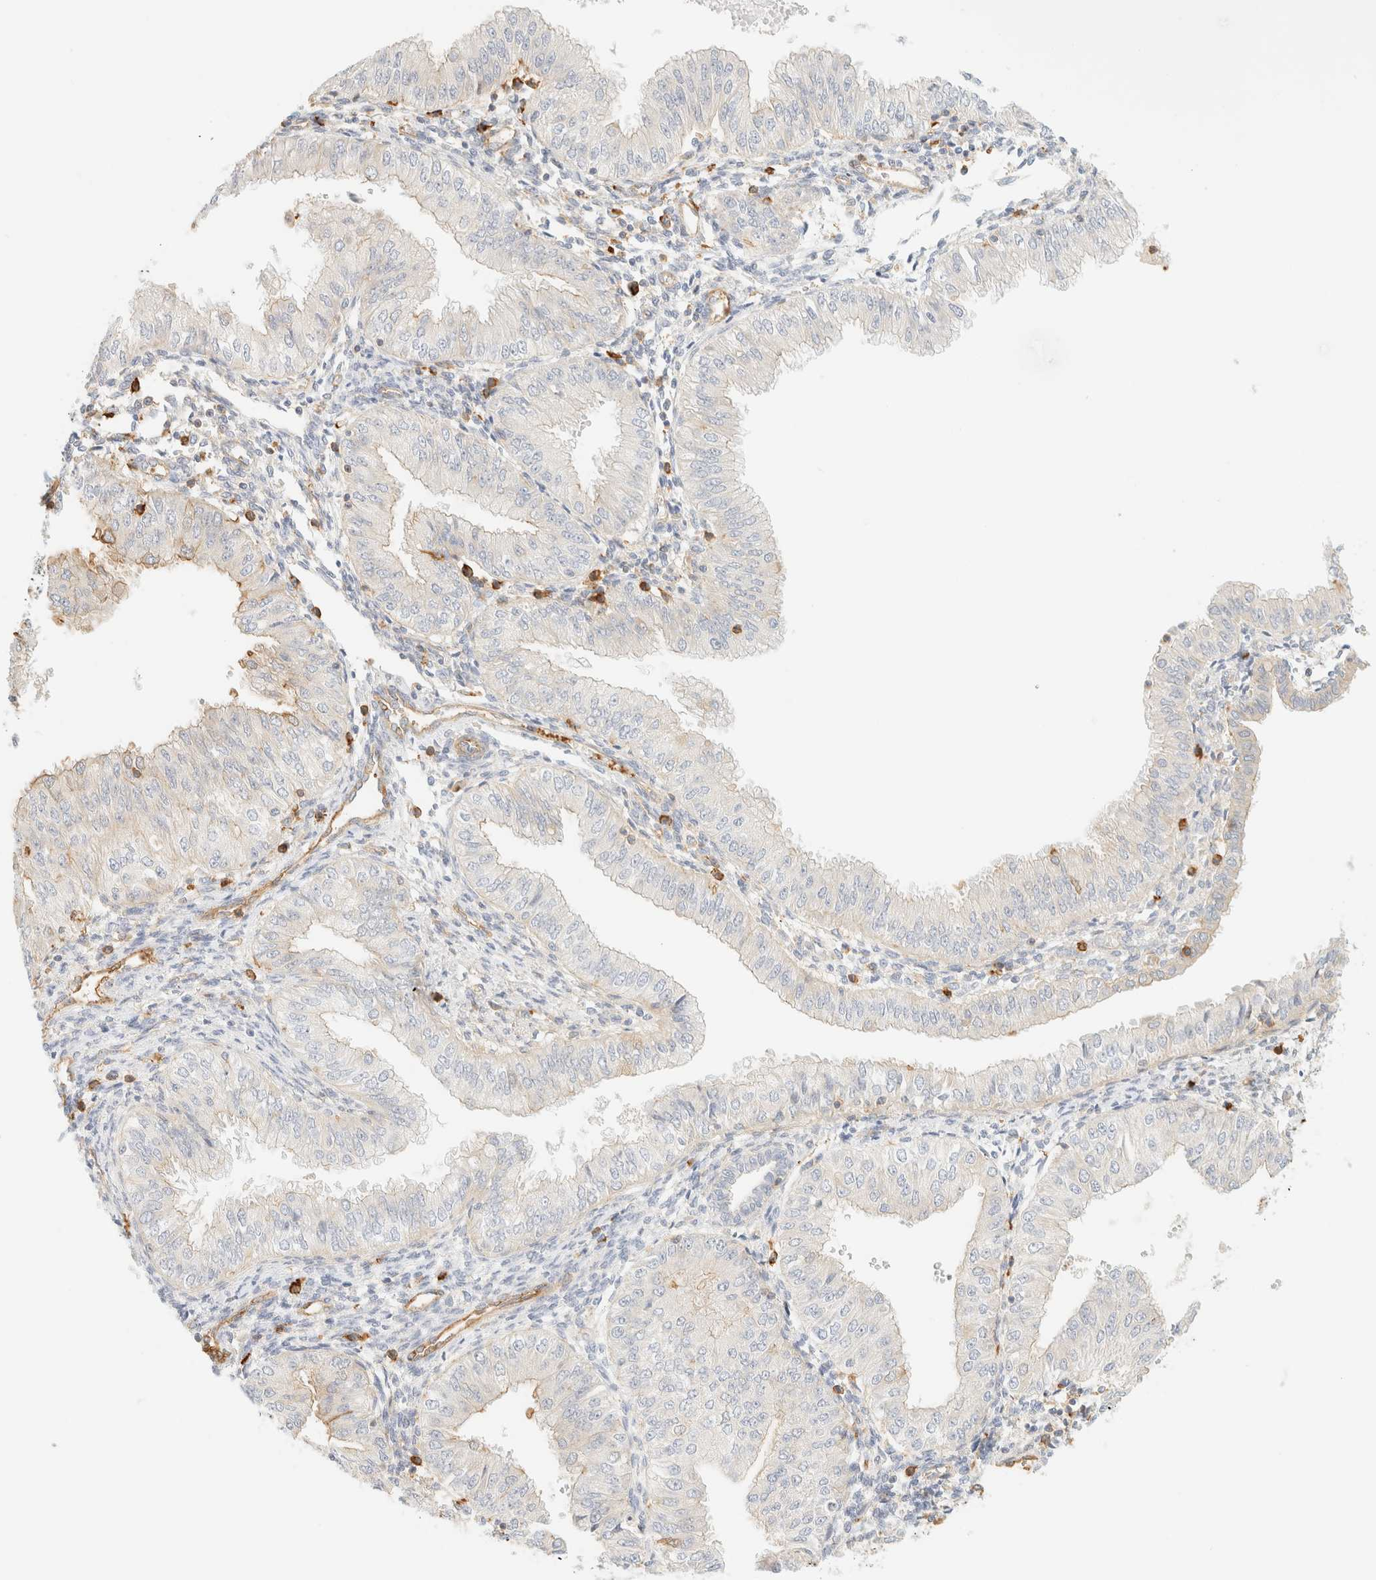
{"staining": {"intensity": "moderate", "quantity": "<25%", "location": "cytoplasmic/membranous"}, "tissue": "endometrial cancer", "cell_type": "Tumor cells", "image_type": "cancer", "snomed": [{"axis": "morphology", "description": "Normal tissue, NOS"}, {"axis": "morphology", "description": "Adenocarcinoma, NOS"}, {"axis": "topography", "description": "Endometrium"}], "caption": "The image displays immunohistochemical staining of endometrial cancer (adenocarcinoma). There is moderate cytoplasmic/membranous expression is seen in approximately <25% of tumor cells. The staining is performed using DAB brown chromogen to label protein expression. The nuclei are counter-stained blue using hematoxylin.", "gene": "OTOP2", "patient": {"sex": "female", "age": 53}}